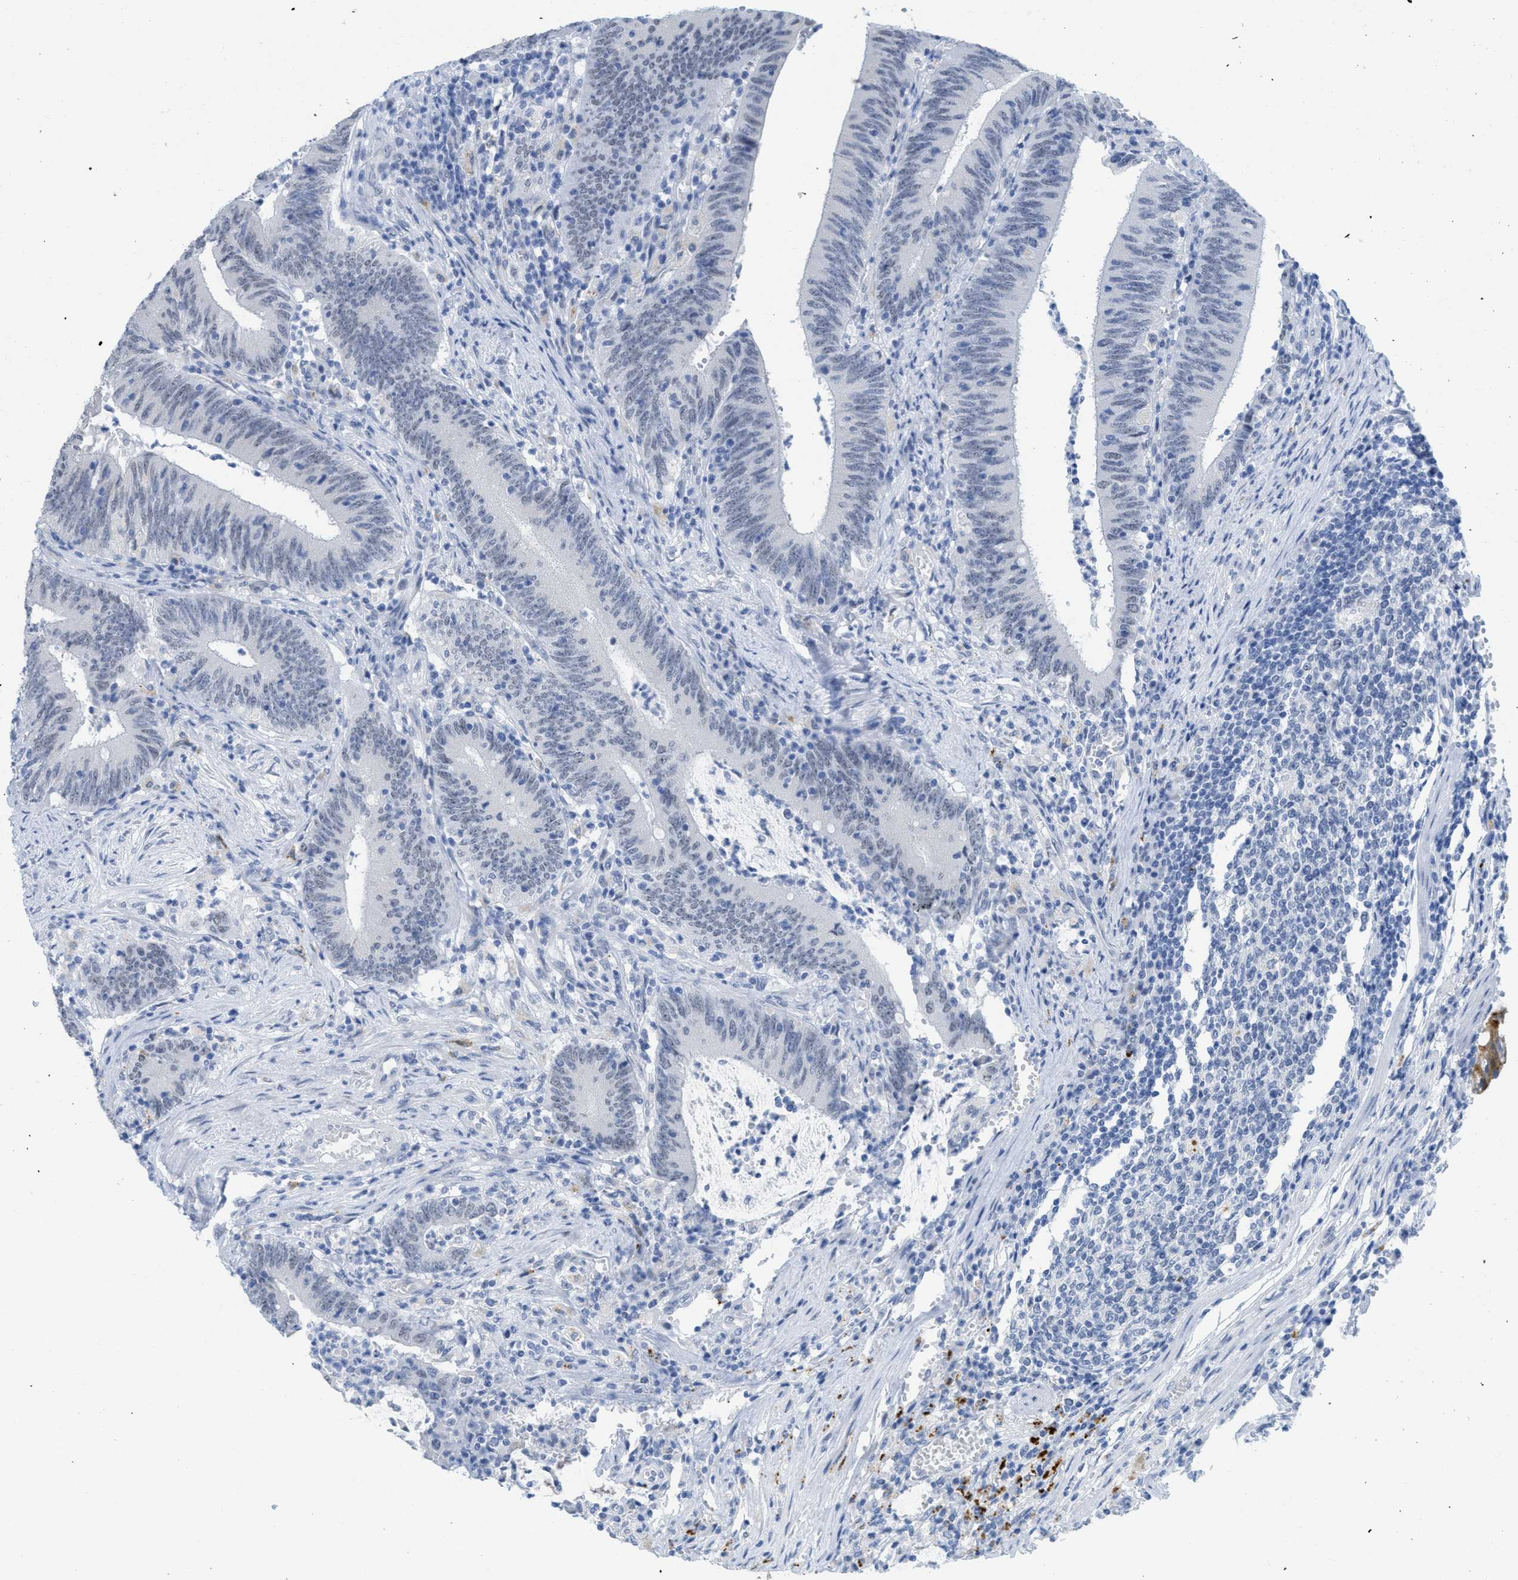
{"staining": {"intensity": "negative", "quantity": "none", "location": "none"}, "tissue": "colorectal cancer", "cell_type": "Tumor cells", "image_type": "cancer", "snomed": [{"axis": "morphology", "description": "Normal tissue, NOS"}, {"axis": "morphology", "description": "Adenocarcinoma, NOS"}, {"axis": "topography", "description": "Rectum"}], "caption": "Histopathology image shows no significant protein positivity in tumor cells of colorectal adenocarcinoma. The staining is performed using DAB (3,3'-diaminobenzidine) brown chromogen with nuclei counter-stained in using hematoxylin.", "gene": "WDR4", "patient": {"sex": "female", "age": 66}}